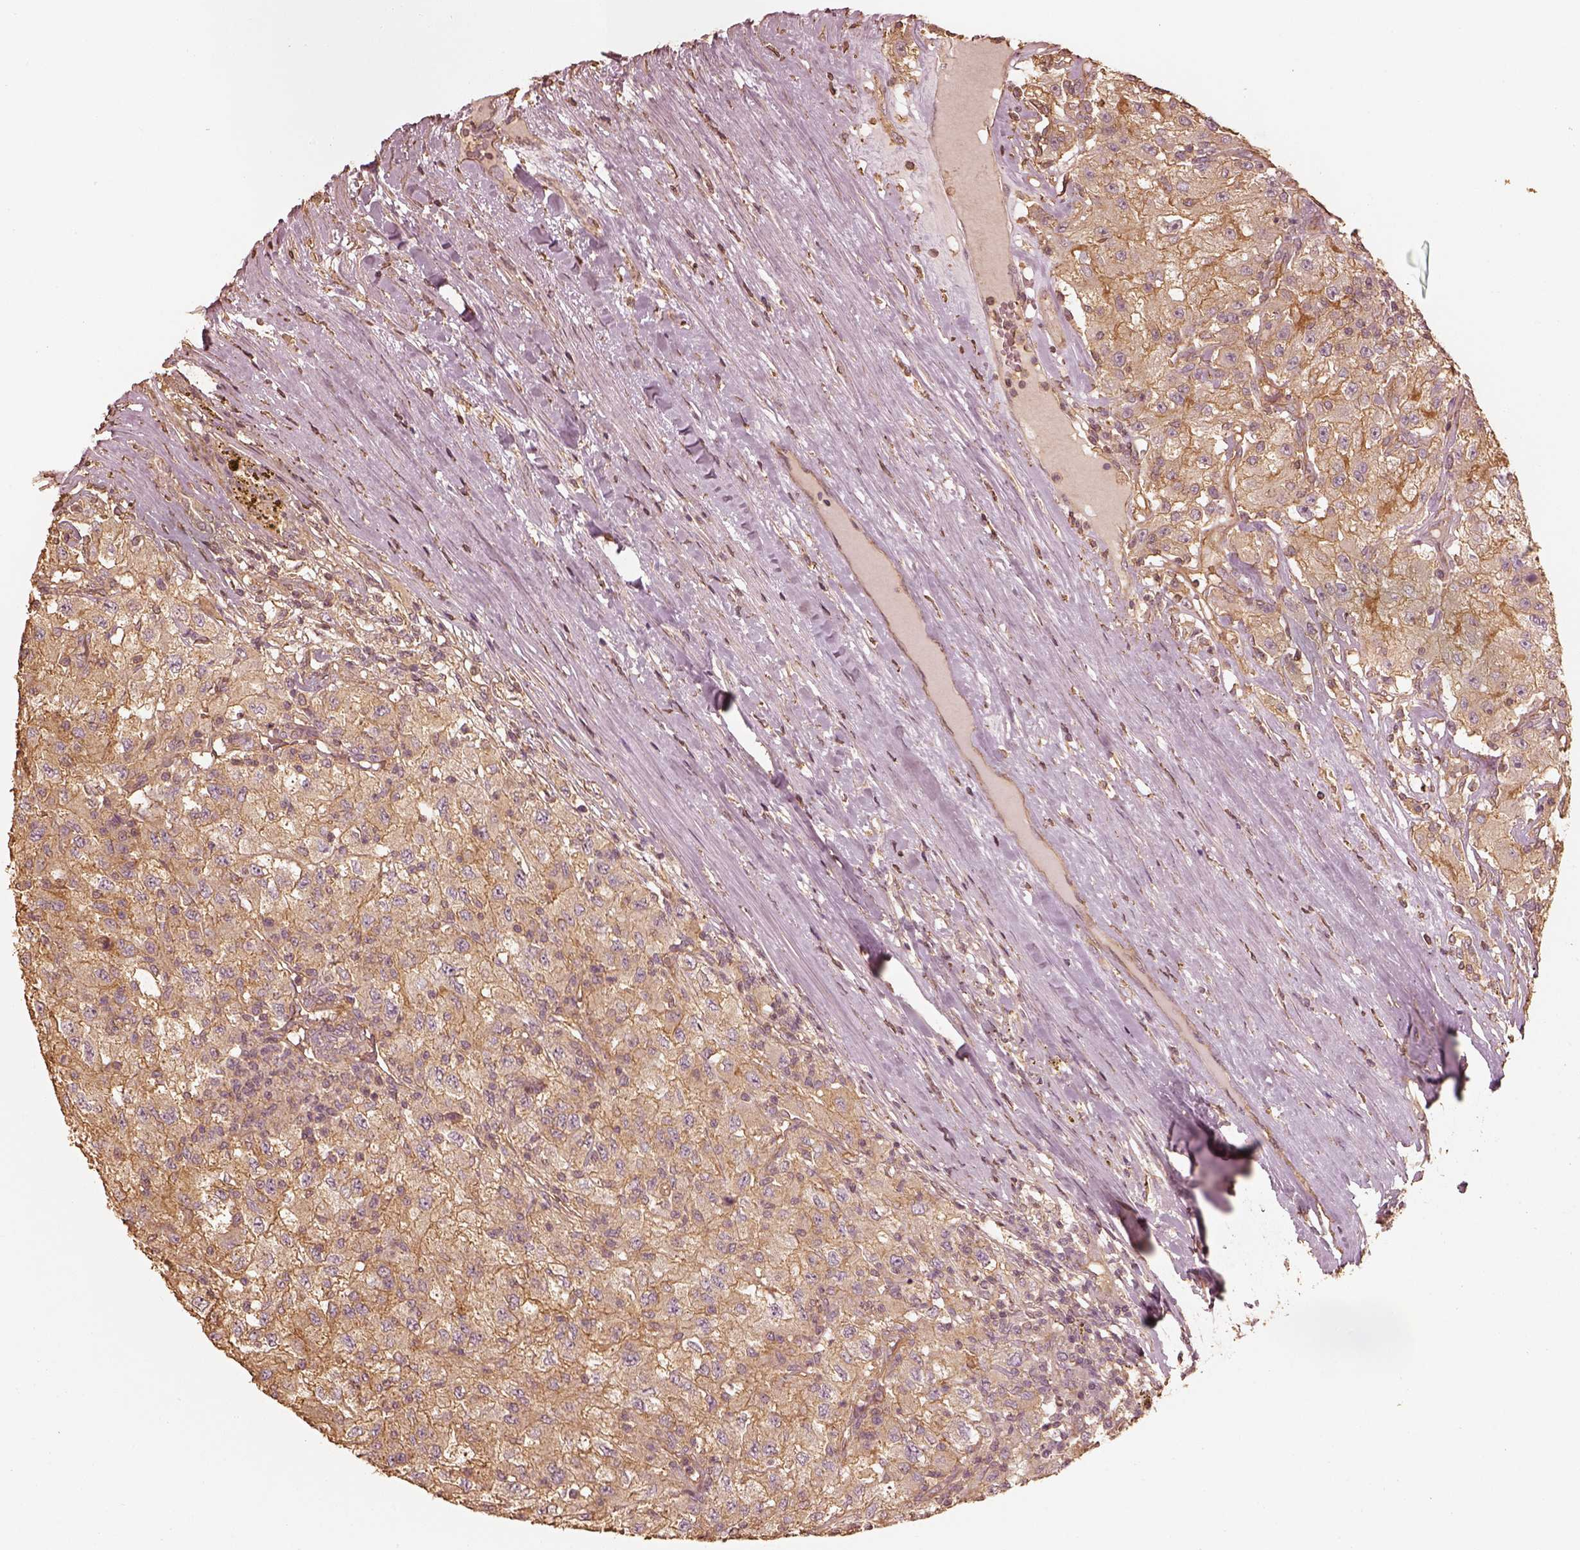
{"staining": {"intensity": "moderate", "quantity": ">75%", "location": "cytoplasmic/membranous"}, "tissue": "renal cancer", "cell_type": "Tumor cells", "image_type": "cancer", "snomed": [{"axis": "morphology", "description": "Adenocarcinoma, NOS"}, {"axis": "topography", "description": "Kidney"}], "caption": "This photomicrograph shows immunohistochemistry staining of human renal cancer, with medium moderate cytoplasmic/membranous staining in approximately >75% of tumor cells.", "gene": "WDR7", "patient": {"sex": "female", "age": 67}}